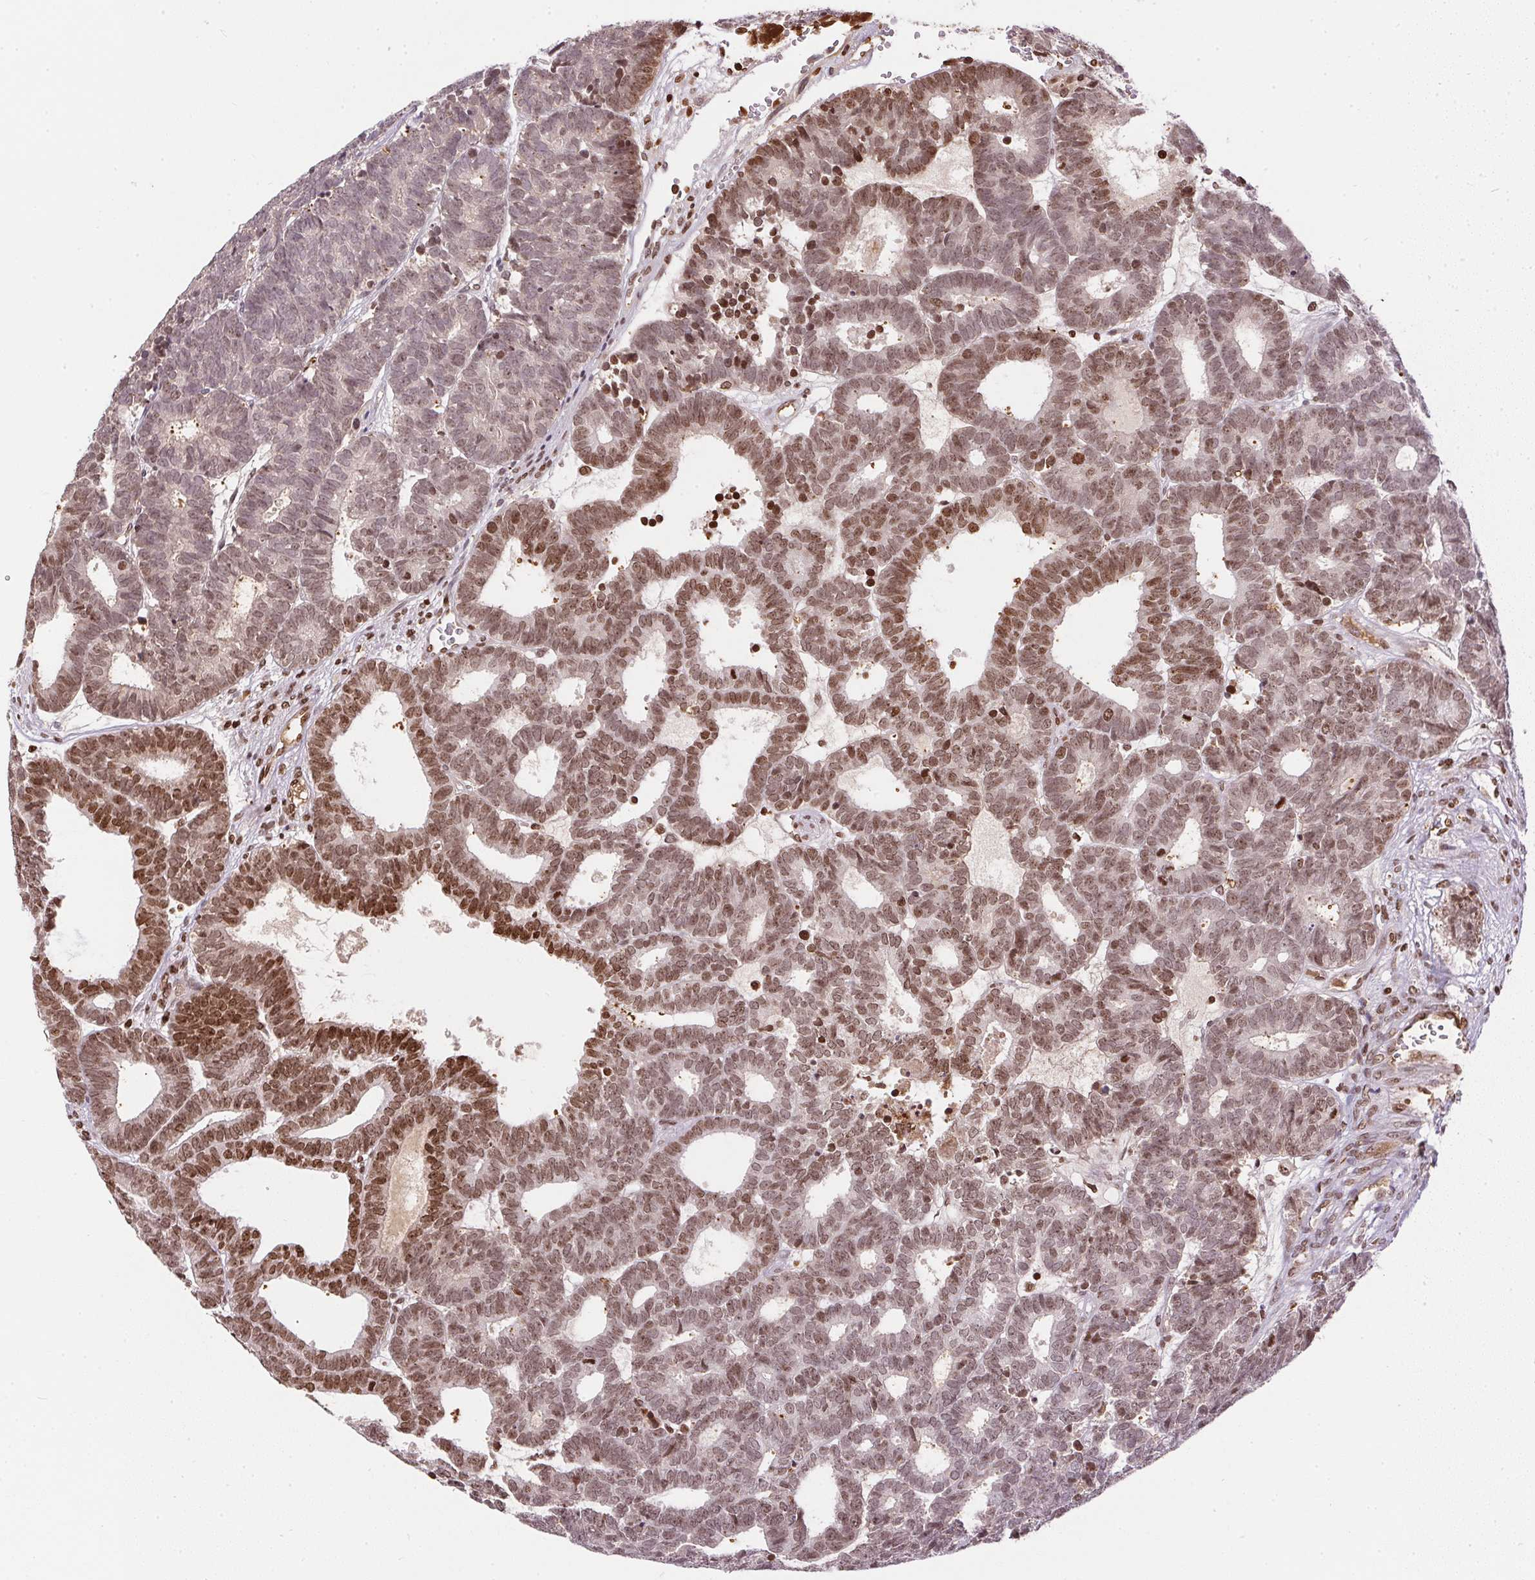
{"staining": {"intensity": "moderate", "quantity": "25%-75%", "location": "cytoplasmic/membranous,nuclear"}, "tissue": "head and neck cancer", "cell_type": "Tumor cells", "image_type": "cancer", "snomed": [{"axis": "morphology", "description": "Adenocarcinoma, NOS"}, {"axis": "topography", "description": "Head-Neck"}], "caption": "Head and neck adenocarcinoma stained for a protein demonstrates moderate cytoplasmic/membranous and nuclear positivity in tumor cells.", "gene": "ORM1", "patient": {"sex": "female", "age": 81}}